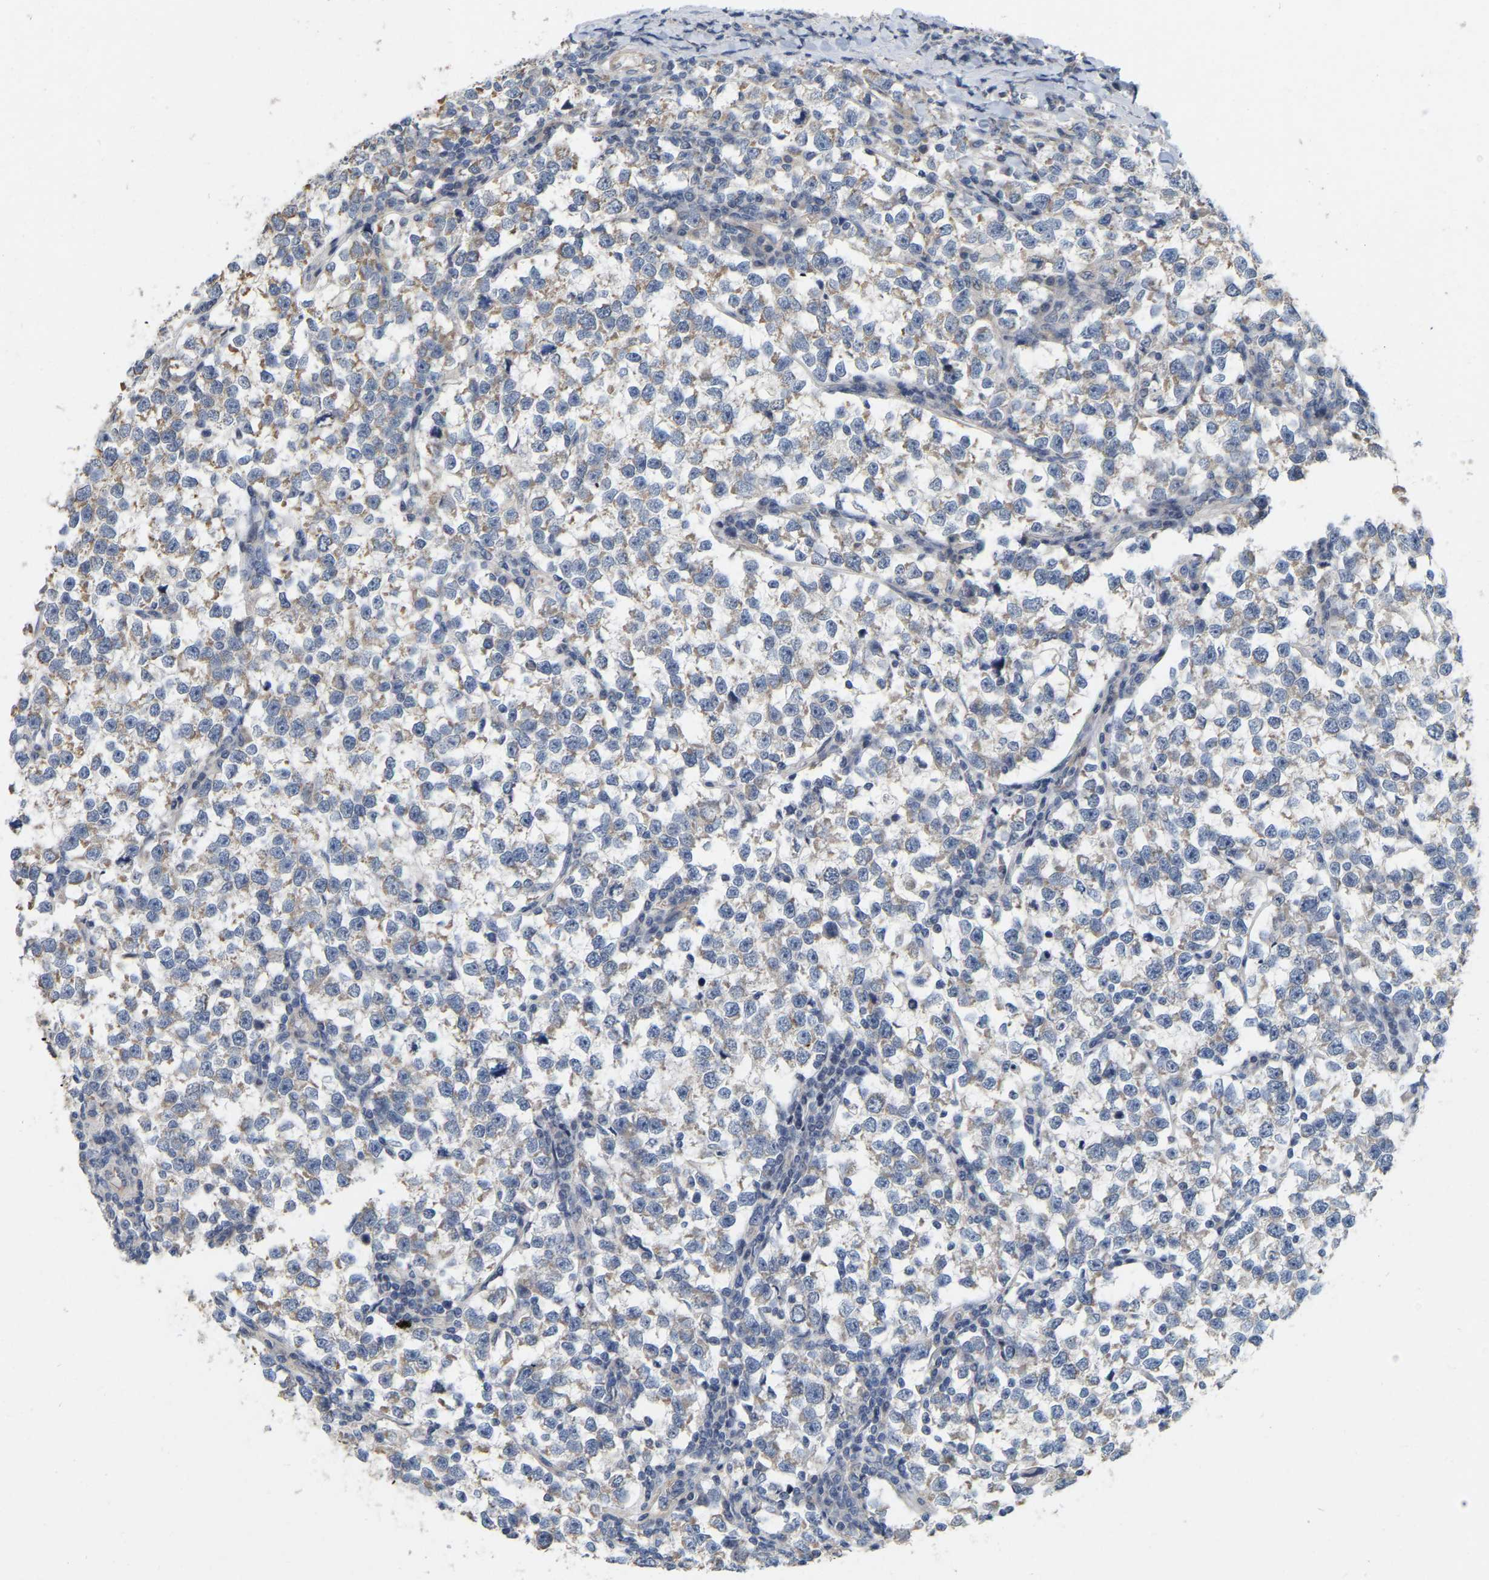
{"staining": {"intensity": "weak", "quantity": "25%-75%", "location": "cytoplasmic/membranous"}, "tissue": "testis cancer", "cell_type": "Tumor cells", "image_type": "cancer", "snomed": [{"axis": "morphology", "description": "Normal tissue, NOS"}, {"axis": "morphology", "description": "Seminoma, NOS"}, {"axis": "topography", "description": "Testis"}], "caption": "Testis seminoma stained with DAB IHC exhibits low levels of weak cytoplasmic/membranous expression in approximately 25%-75% of tumor cells.", "gene": "SSH1", "patient": {"sex": "male", "age": 43}}